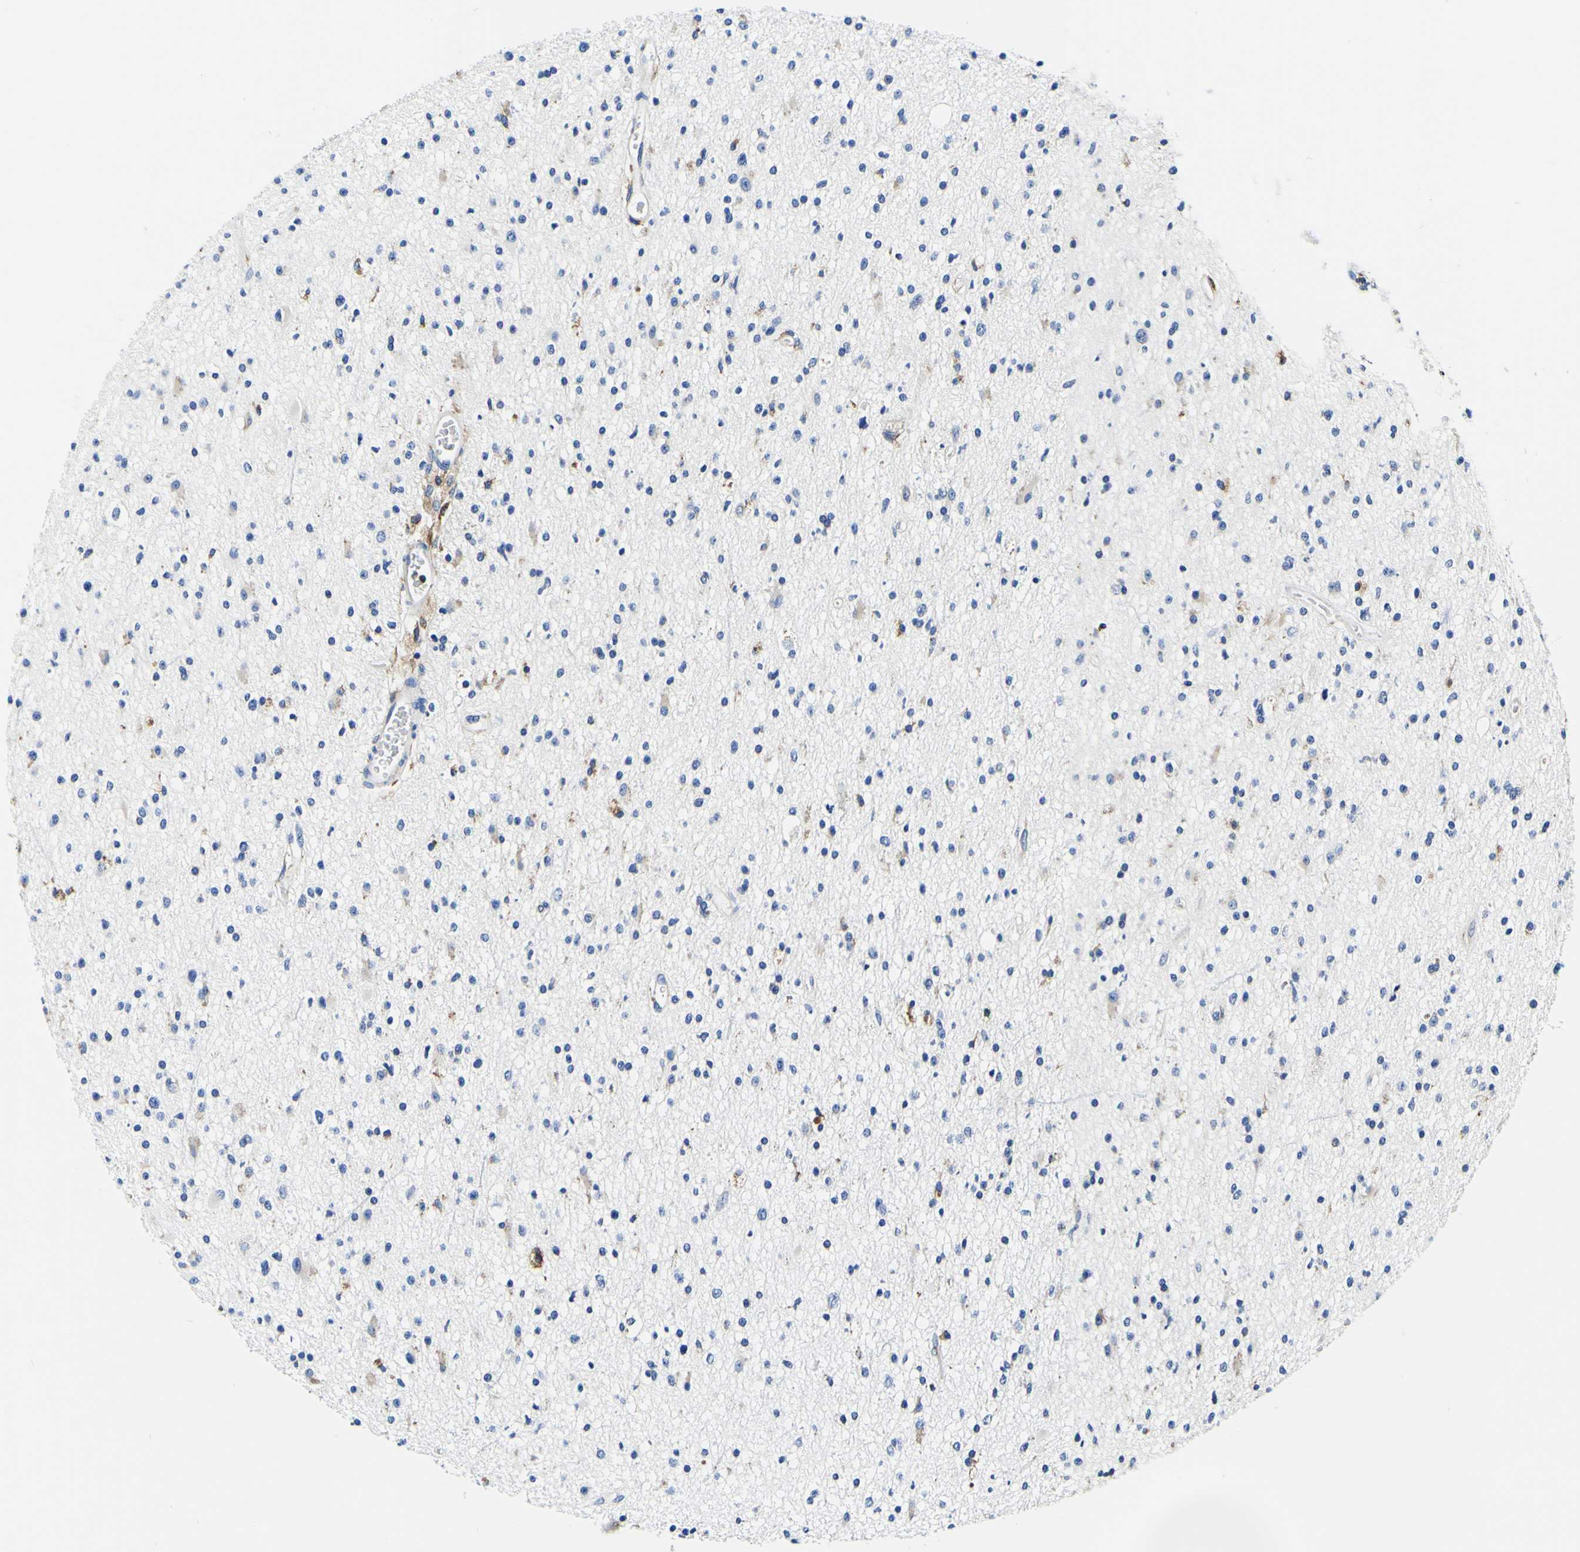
{"staining": {"intensity": "negative", "quantity": "none", "location": "none"}, "tissue": "glioma", "cell_type": "Tumor cells", "image_type": "cancer", "snomed": [{"axis": "morphology", "description": "Glioma, malignant, High grade"}, {"axis": "topography", "description": "Brain"}], "caption": "Immunohistochemical staining of malignant high-grade glioma demonstrates no significant expression in tumor cells. (DAB immunohistochemistry visualized using brightfield microscopy, high magnification).", "gene": "P4HB", "patient": {"sex": "male", "age": 33}}